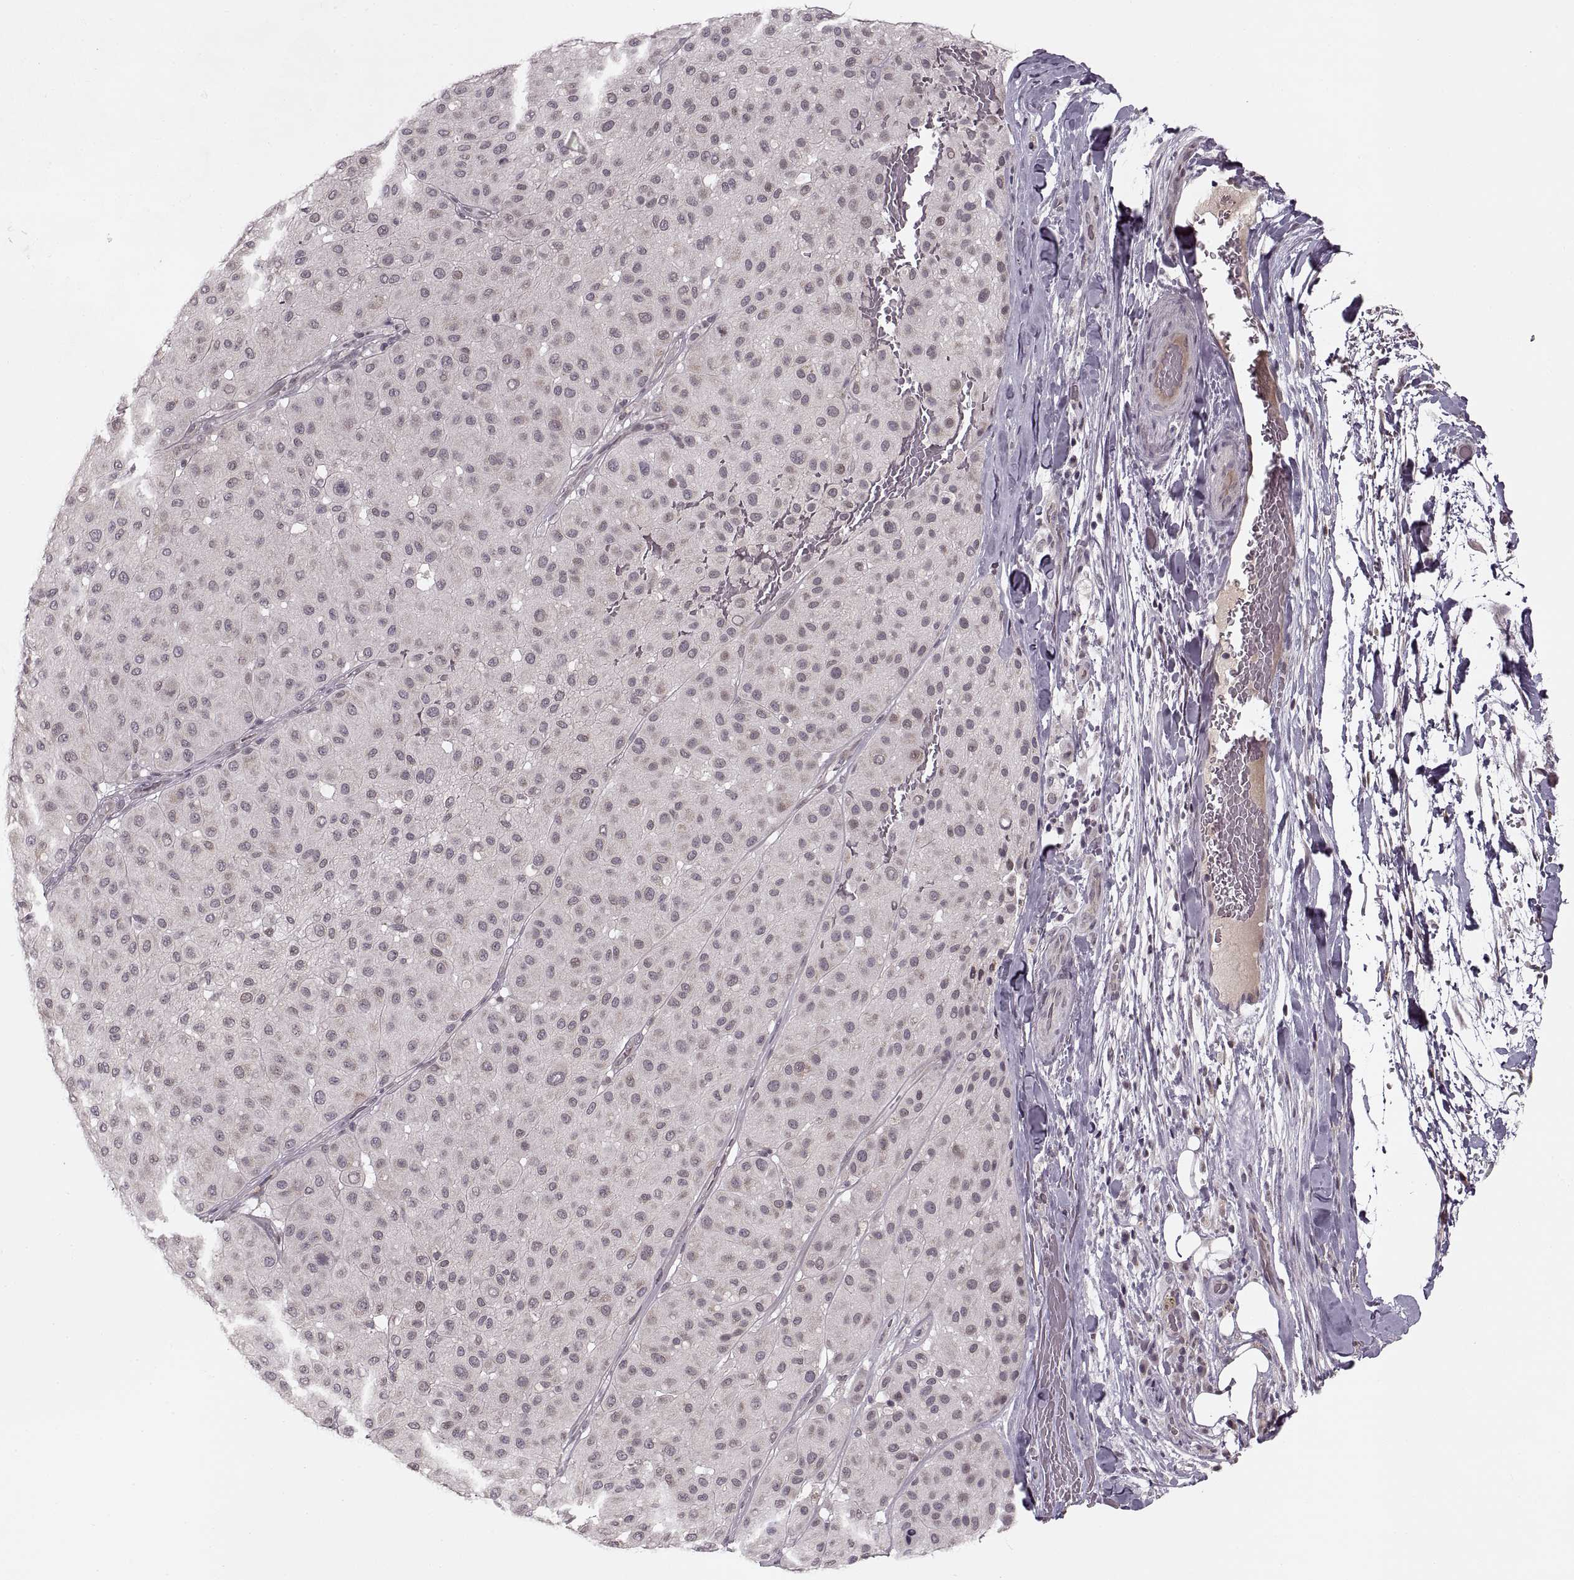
{"staining": {"intensity": "negative", "quantity": "none", "location": "none"}, "tissue": "melanoma", "cell_type": "Tumor cells", "image_type": "cancer", "snomed": [{"axis": "morphology", "description": "Malignant melanoma, Metastatic site"}, {"axis": "topography", "description": "Smooth muscle"}], "caption": "Tumor cells show no significant staining in malignant melanoma (metastatic site). (Stains: DAB (3,3'-diaminobenzidine) immunohistochemistry (IHC) with hematoxylin counter stain, Microscopy: brightfield microscopy at high magnification).", "gene": "ASIC3", "patient": {"sex": "male", "age": 41}}